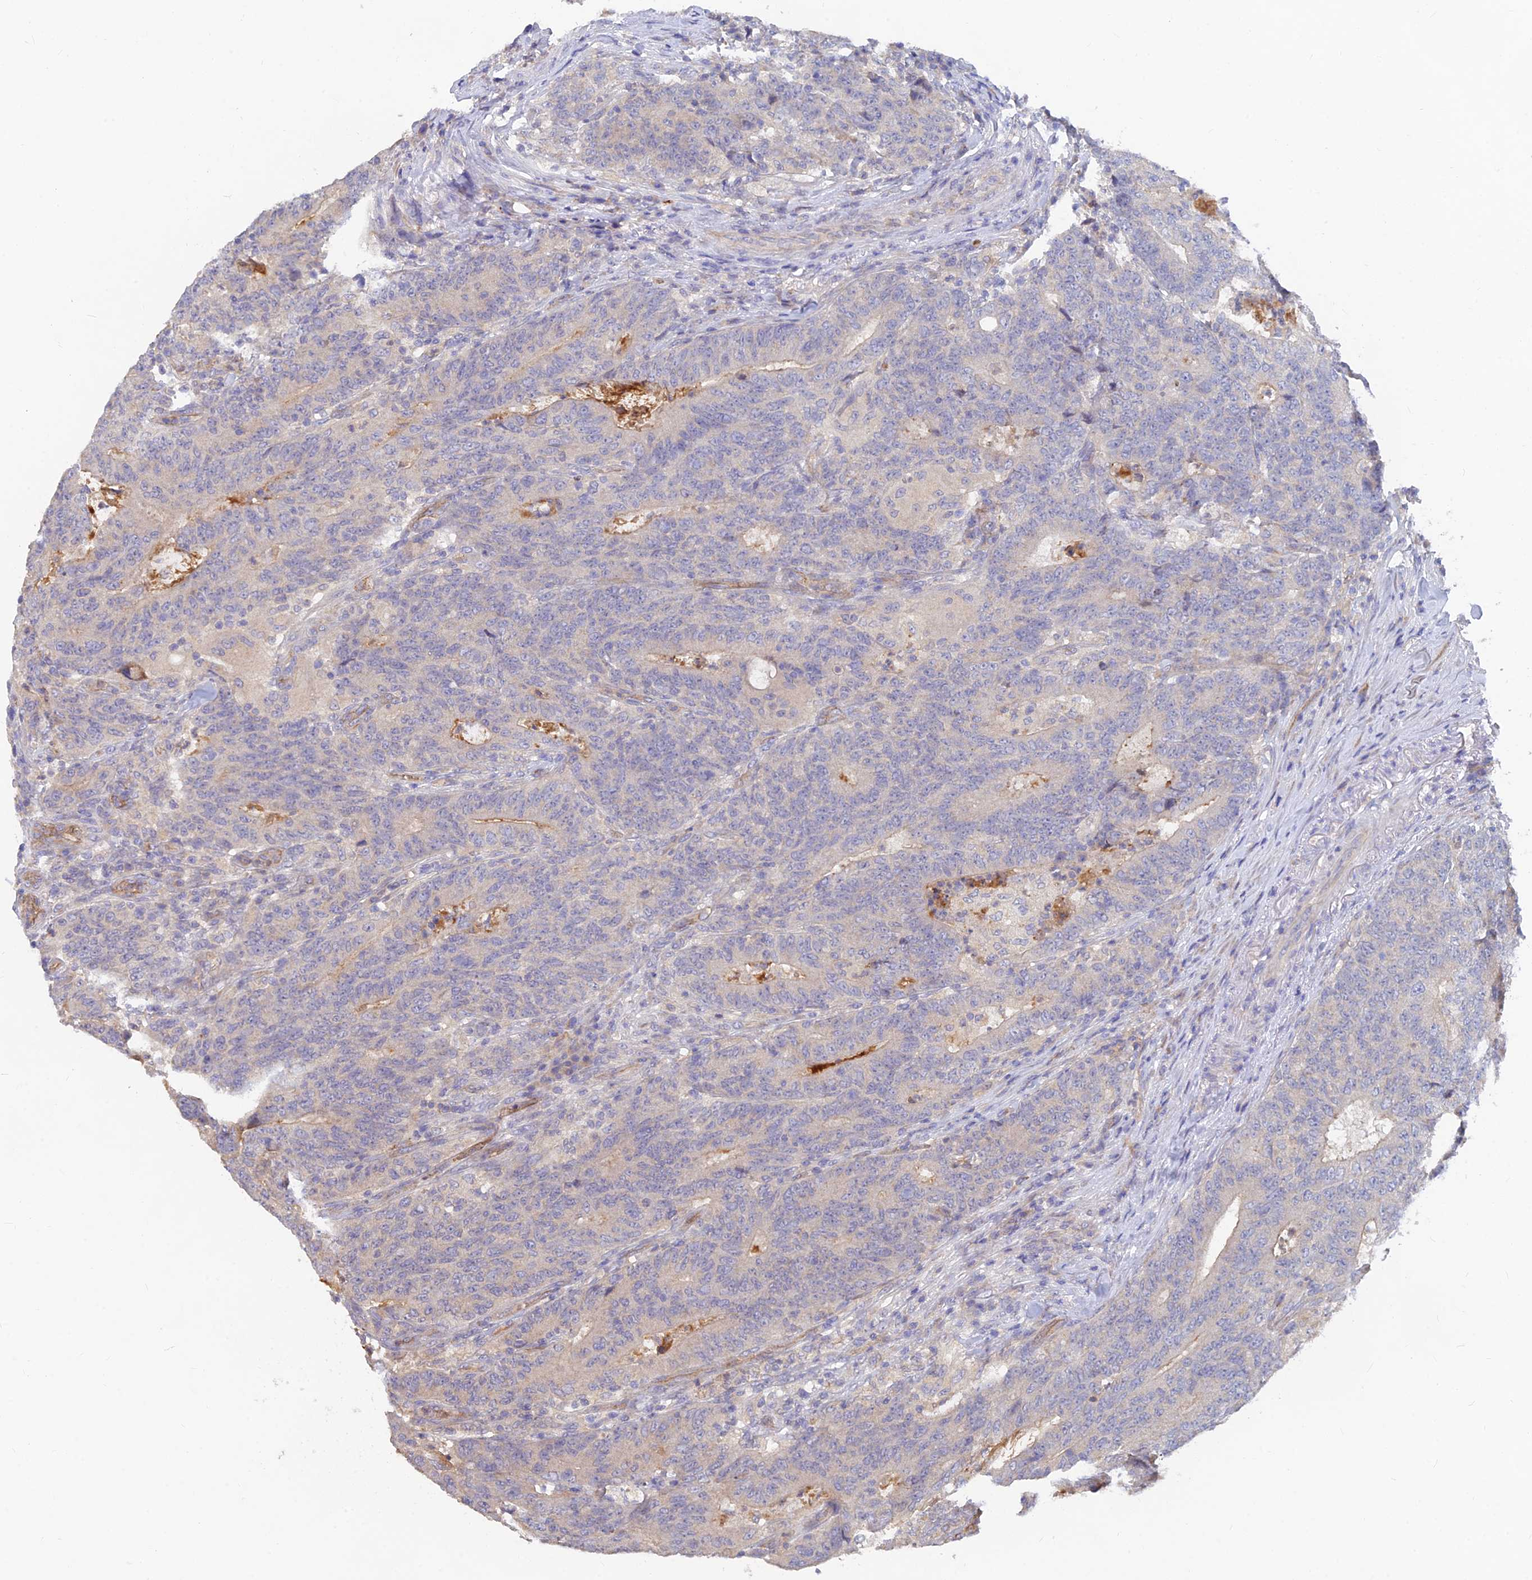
{"staining": {"intensity": "weak", "quantity": "<25%", "location": "cytoplasmic/membranous"}, "tissue": "colorectal cancer", "cell_type": "Tumor cells", "image_type": "cancer", "snomed": [{"axis": "morphology", "description": "Normal tissue, NOS"}, {"axis": "morphology", "description": "Adenocarcinoma, NOS"}, {"axis": "topography", "description": "Colon"}], "caption": "A high-resolution image shows immunohistochemistry staining of colorectal cancer (adenocarcinoma), which demonstrates no significant staining in tumor cells.", "gene": "ARRDC1", "patient": {"sex": "female", "age": 75}}